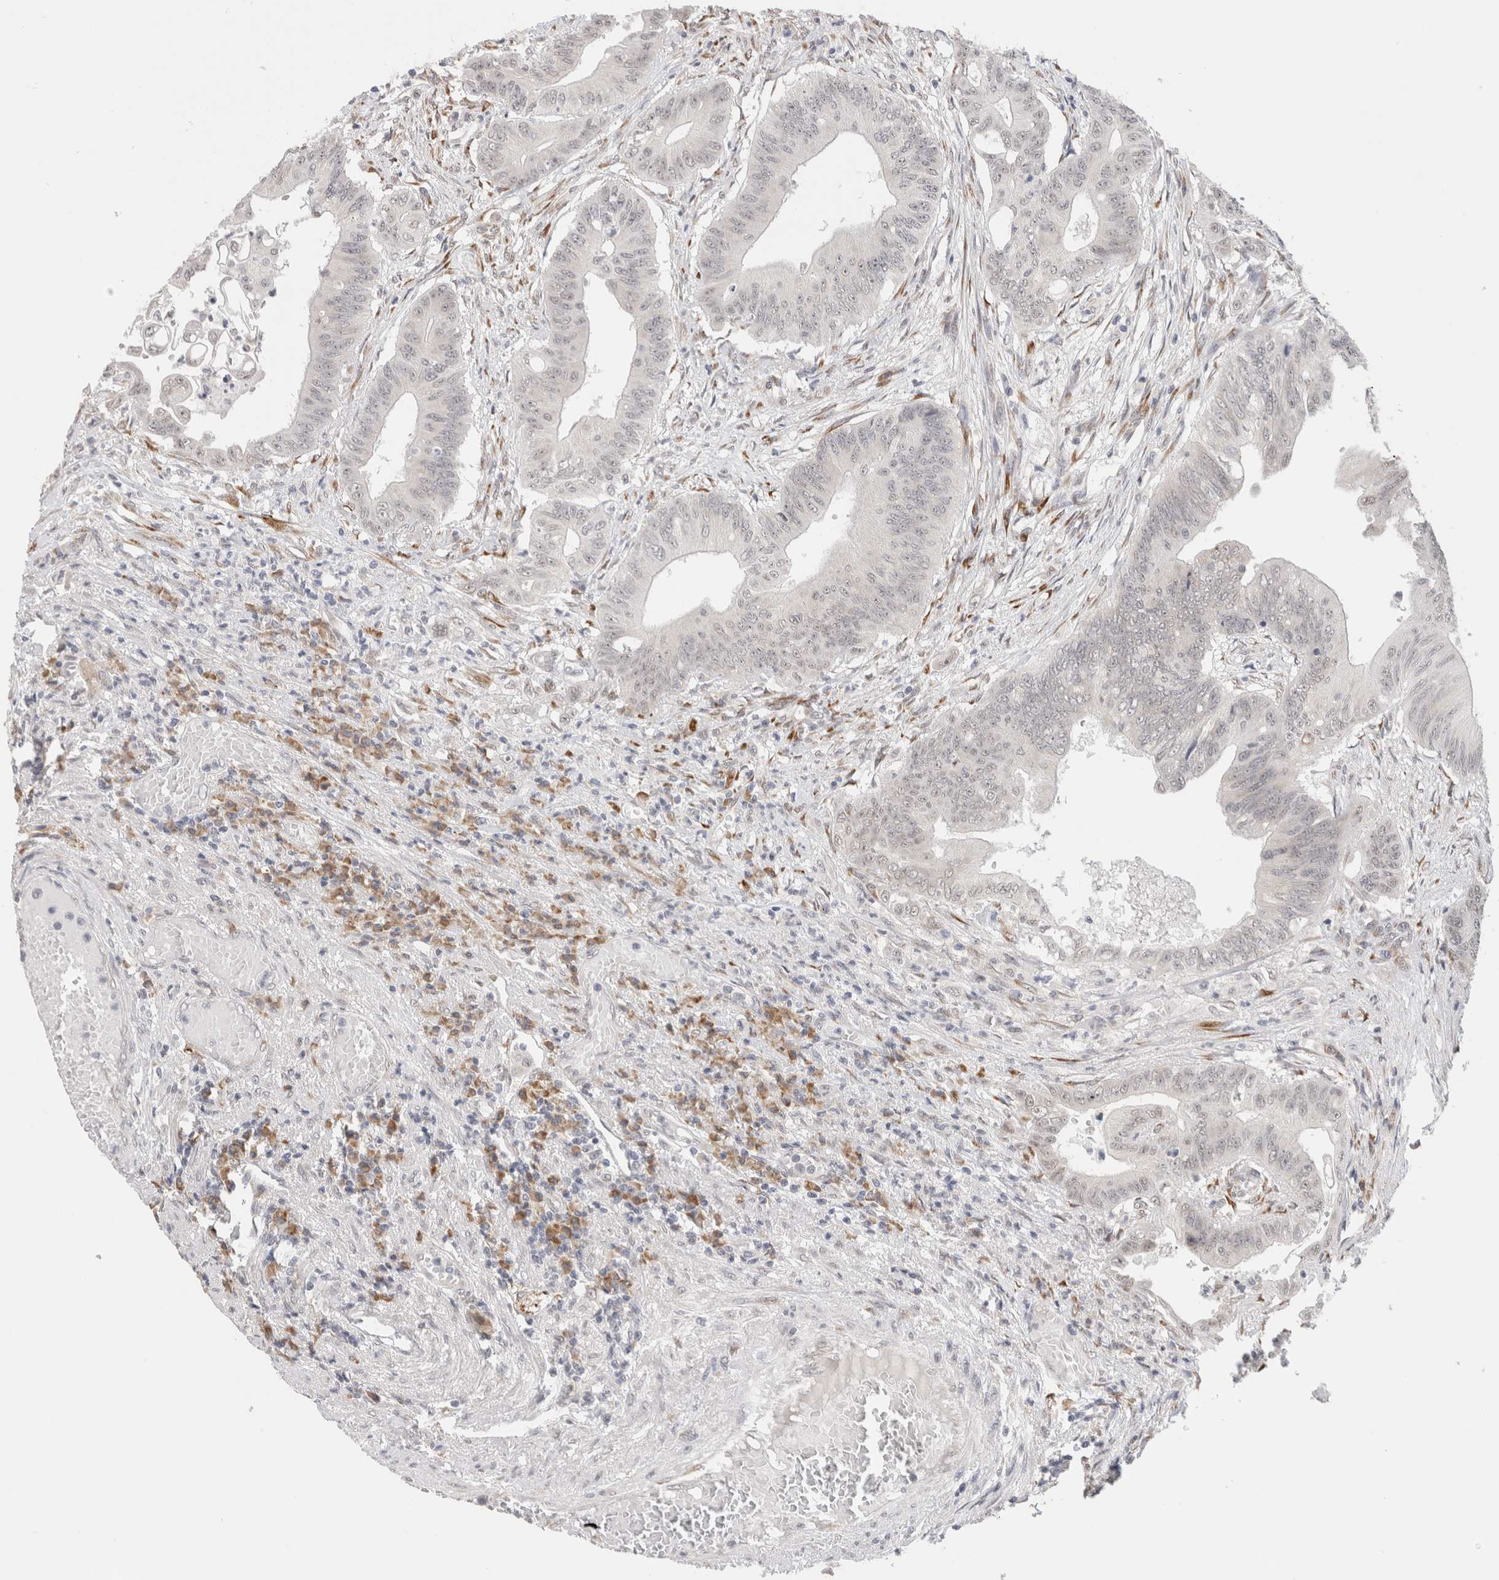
{"staining": {"intensity": "weak", "quantity": "<25%", "location": "nuclear"}, "tissue": "colorectal cancer", "cell_type": "Tumor cells", "image_type": "cancer", "snomed": [{"axis": "morphology", "description": "Adenoma, NOS"}, {"axis": "morphology", "description": "Adenocarcinoma, NOS"}, {"axis": "topography", "description": "Colon"}], "caption": "Immunohistochemistry image of adenoma (colorectal) stained for a protein (brown), which displays no staining in tumor cells.", "gene": "HDLBP", "patient": {"sex": "male", "age": 79}}